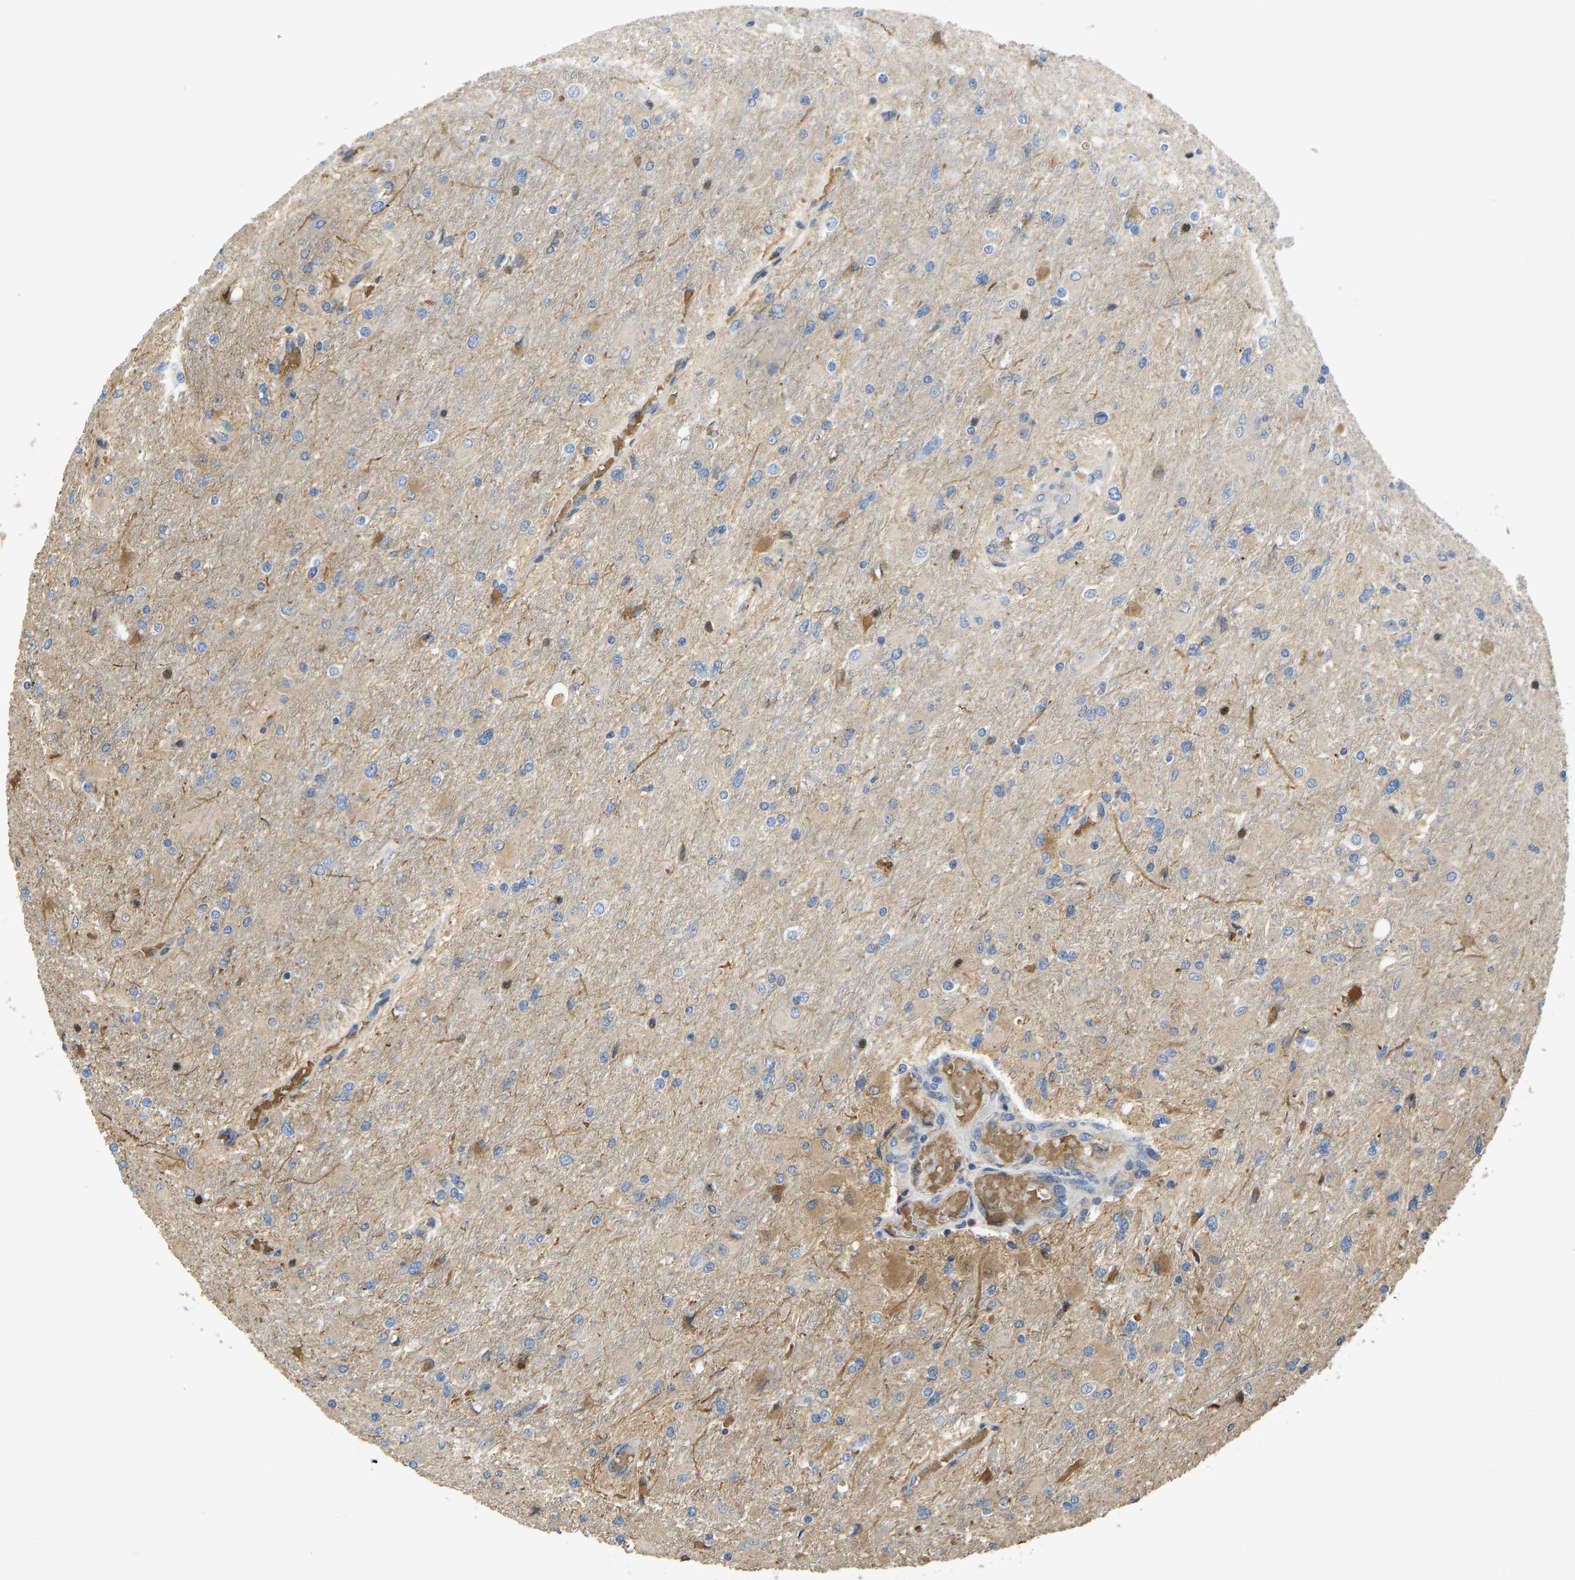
{"staining": {"intensity": "moderate", "quantity": "<25%", "location": "cytoplasmic/membranous"}, "tissue": "glioma", "cell_type": "Tumor cells", "image_type": "cancer", "snomed": [{"axis": "morphology", "description": "Glioma, malignant, High grade"}, {"axis": "topography", "description": "Cerebral cortex"}], "caption": "This histopathology image exhibits high-grade glioma (malignant) stained with immunohistochemistry to label a protein in brown. The cytoplasmic/membranous of tumor cells show moderate positivity for the protein. Nuclei are counter-stained blue.", "gene": "VCPKMT", "patient": {"sex": "female", "age": 36}}